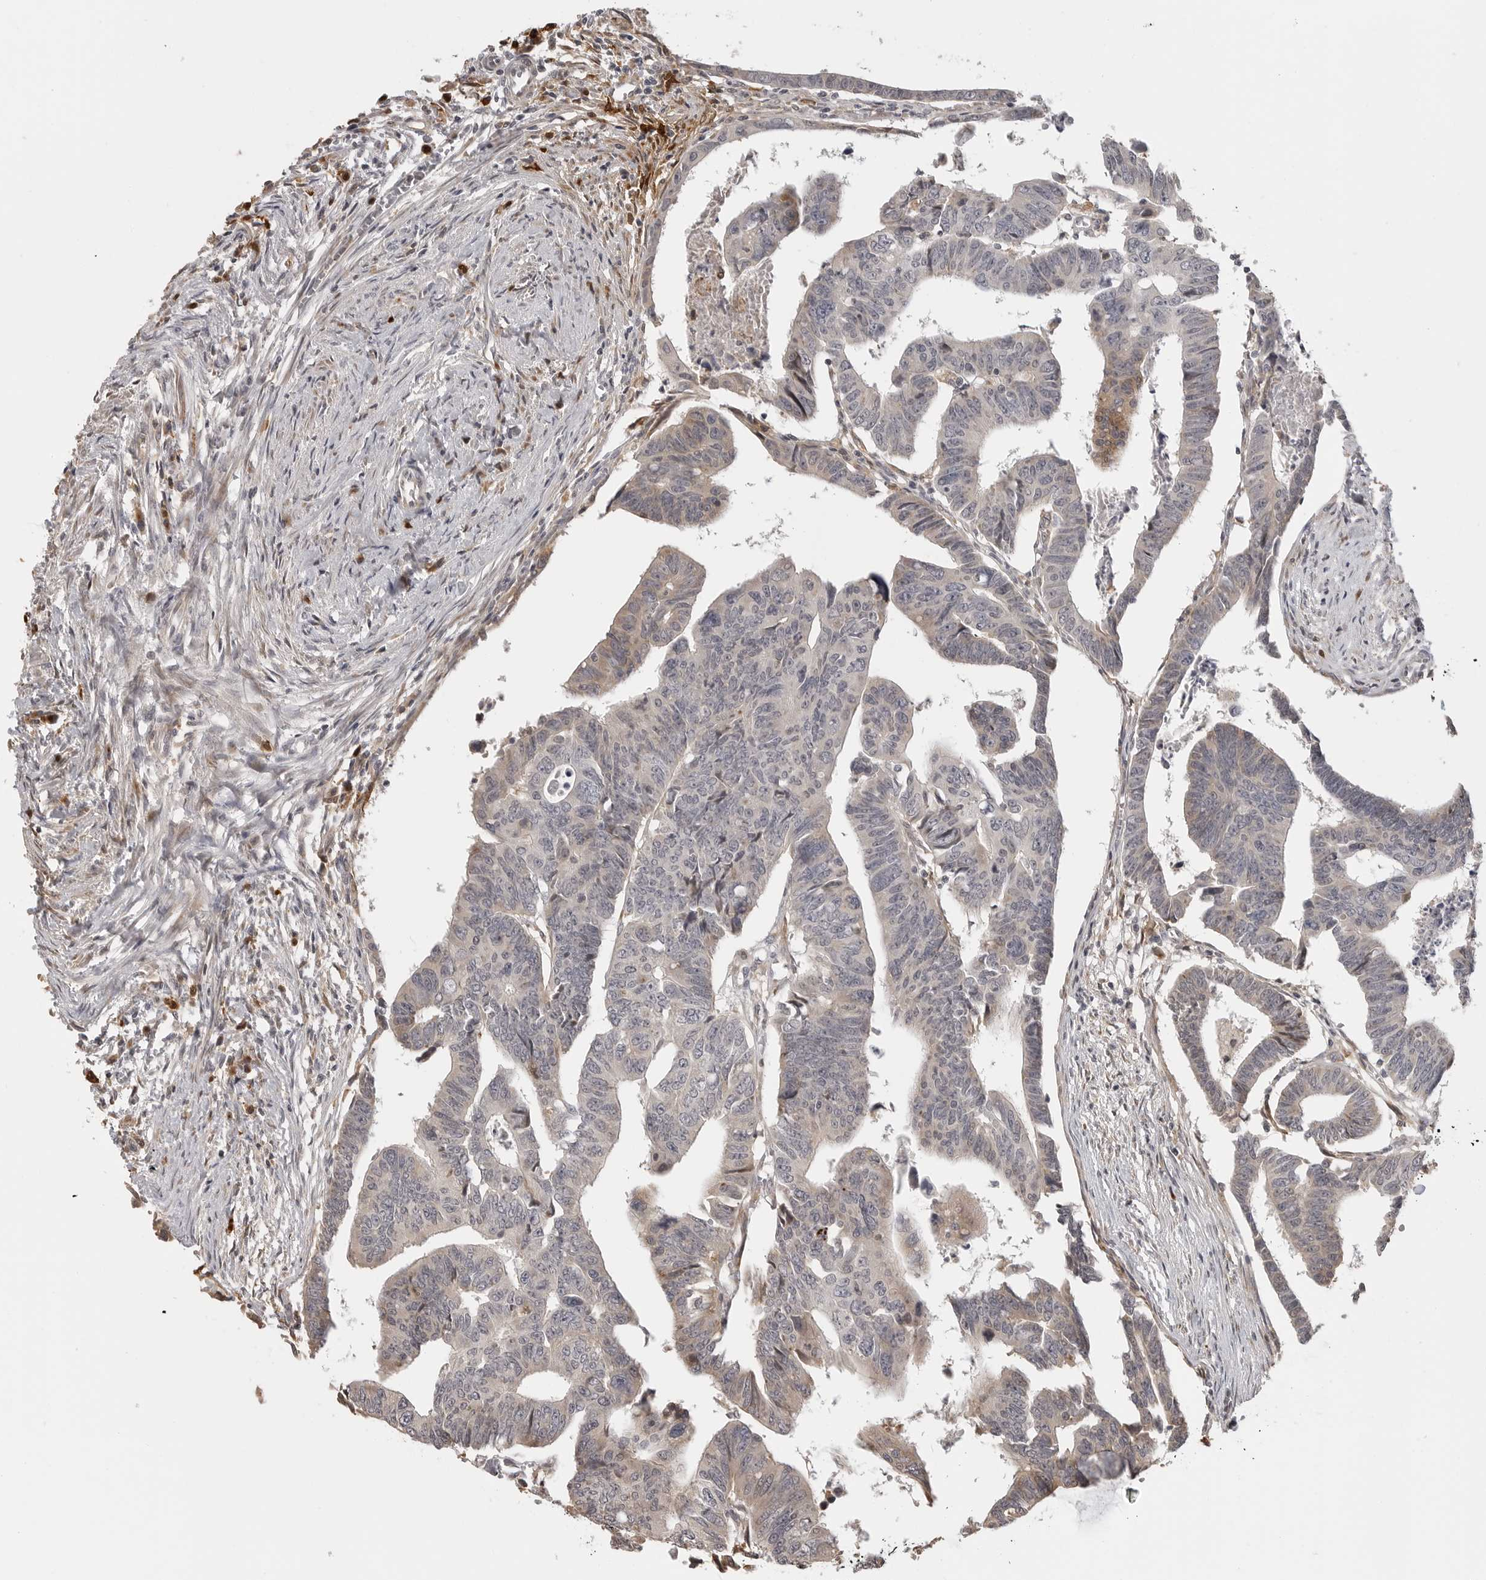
{"staining": {"intensity": "weak", "quantity": "<25%", "location": "cytoplasmic/membranous"}, "tissue": "colorectal cancer", "cell_type": "Tumor cells", "image_type": "cancer", "snomed": [{"axis": "morphology", "description": "Adenocarcinoma, NOS"}, {"axis": "topography", "description": "Rectum"}], "caption": "Immunohistochemistry micrograph of neoplastic tissue: colorectal adenocarcinoma stained with DAB (3,3'-diaminobenzidine) shows no significant protein positivity in tumor cells. (Brightfield microscopy of DAB (3,3'-diaminobenzidine) immunohistochemistry (IHC) at high magnification).", "gene": "IDO1", "patient": {"sex": "female", "age": 65}}